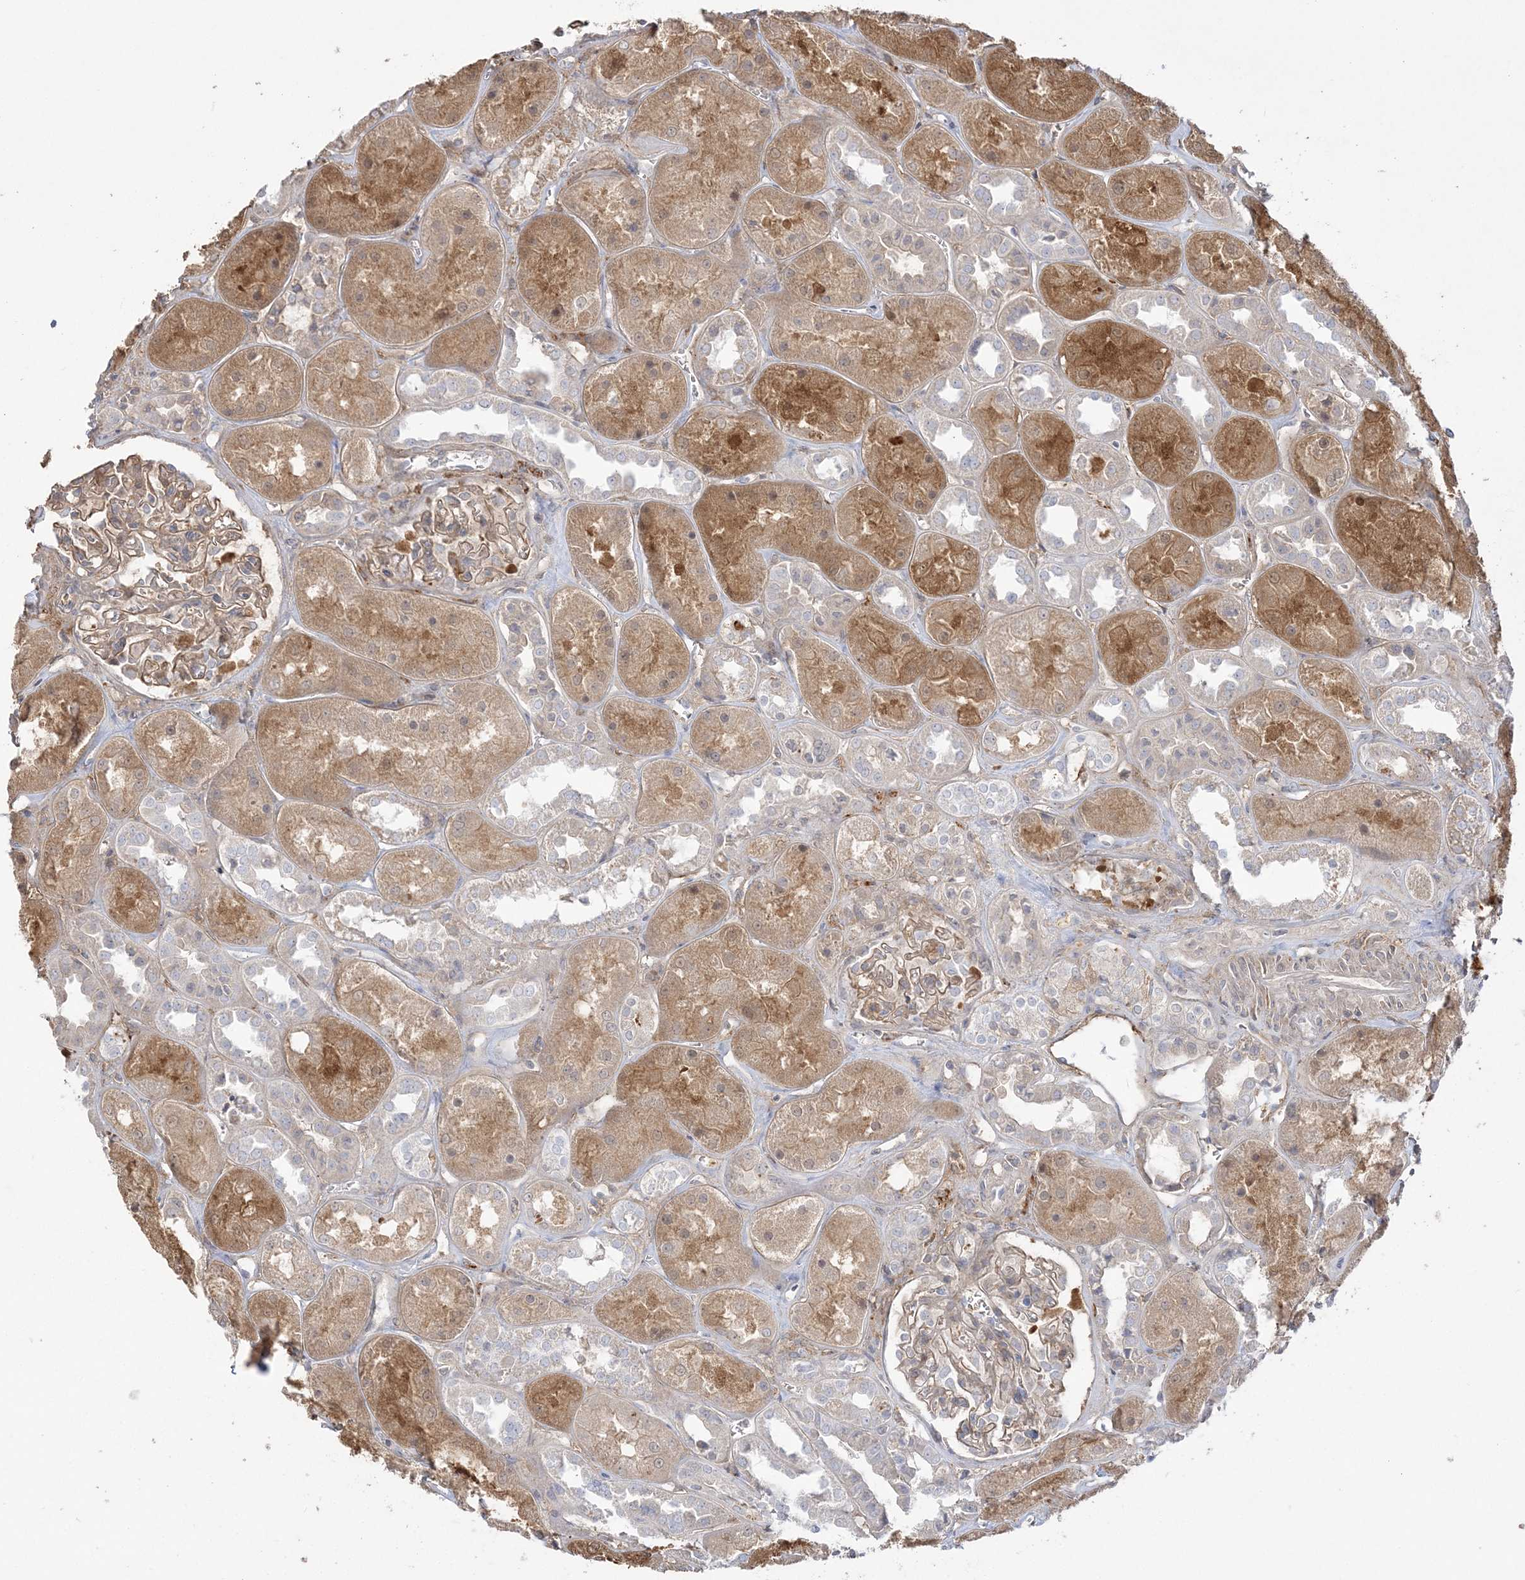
{"staining": {"intensity": "weak", "quantity": "25%-75%", "location": "cytoplasmic/membranous"}, "tissue": "kidney", "cell_type": "Cells in glomeruli", "image_type": "normal", "snomed": [{"axis": "morphology", "description": "Normal tissue, NOS"}, {"axis": "topography", "description": "Kidney"}], "caption": "Cells in glomeruli exhibit low levels of weak cytoplasmic/membranous positivity in approximately 25%-75% of cells in benign kidney. The protein is shown in brown color, while the nuclei are stained blue.", "gene": "HAAO", "patient": {"sex": "male", "age": 70}}